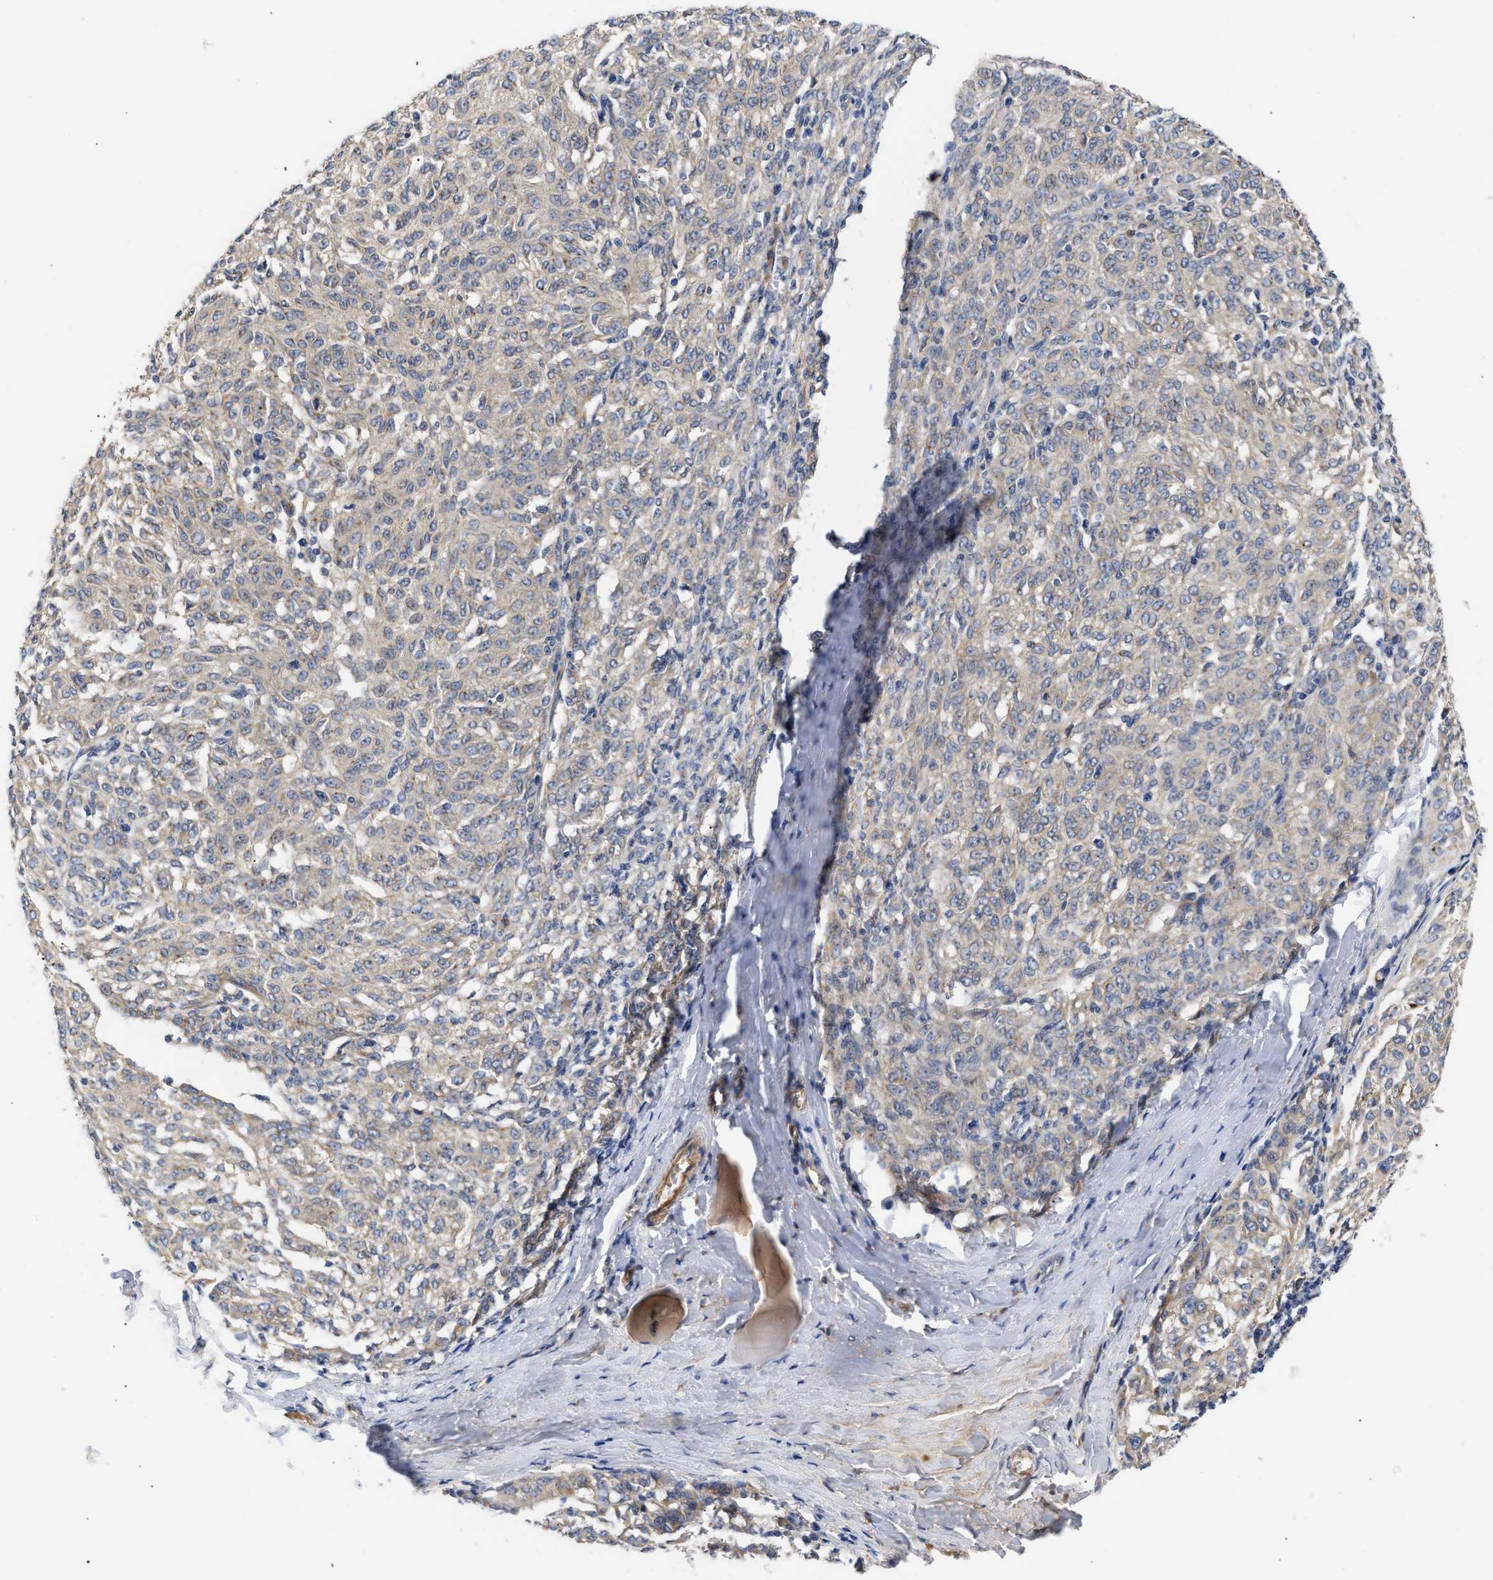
{"staining": {"intensity": "weak", "quantity": "<25%", "location": "cytoplasmic/membranous"}, "tissue": "melanoma", "cell_type": "Tumor cells", "image_type": "cancer", "snomed": [{"axis": "morphology", "description": "Malignant melanoma, NOS"}, {"axis": "topography", "description": "Skin"}], "caption": "Micrograph shows no significant protein positivity in tumor cells of melanoma.", "gene": "CCDC146", "patient": {"sex": "female", "age": 72}}